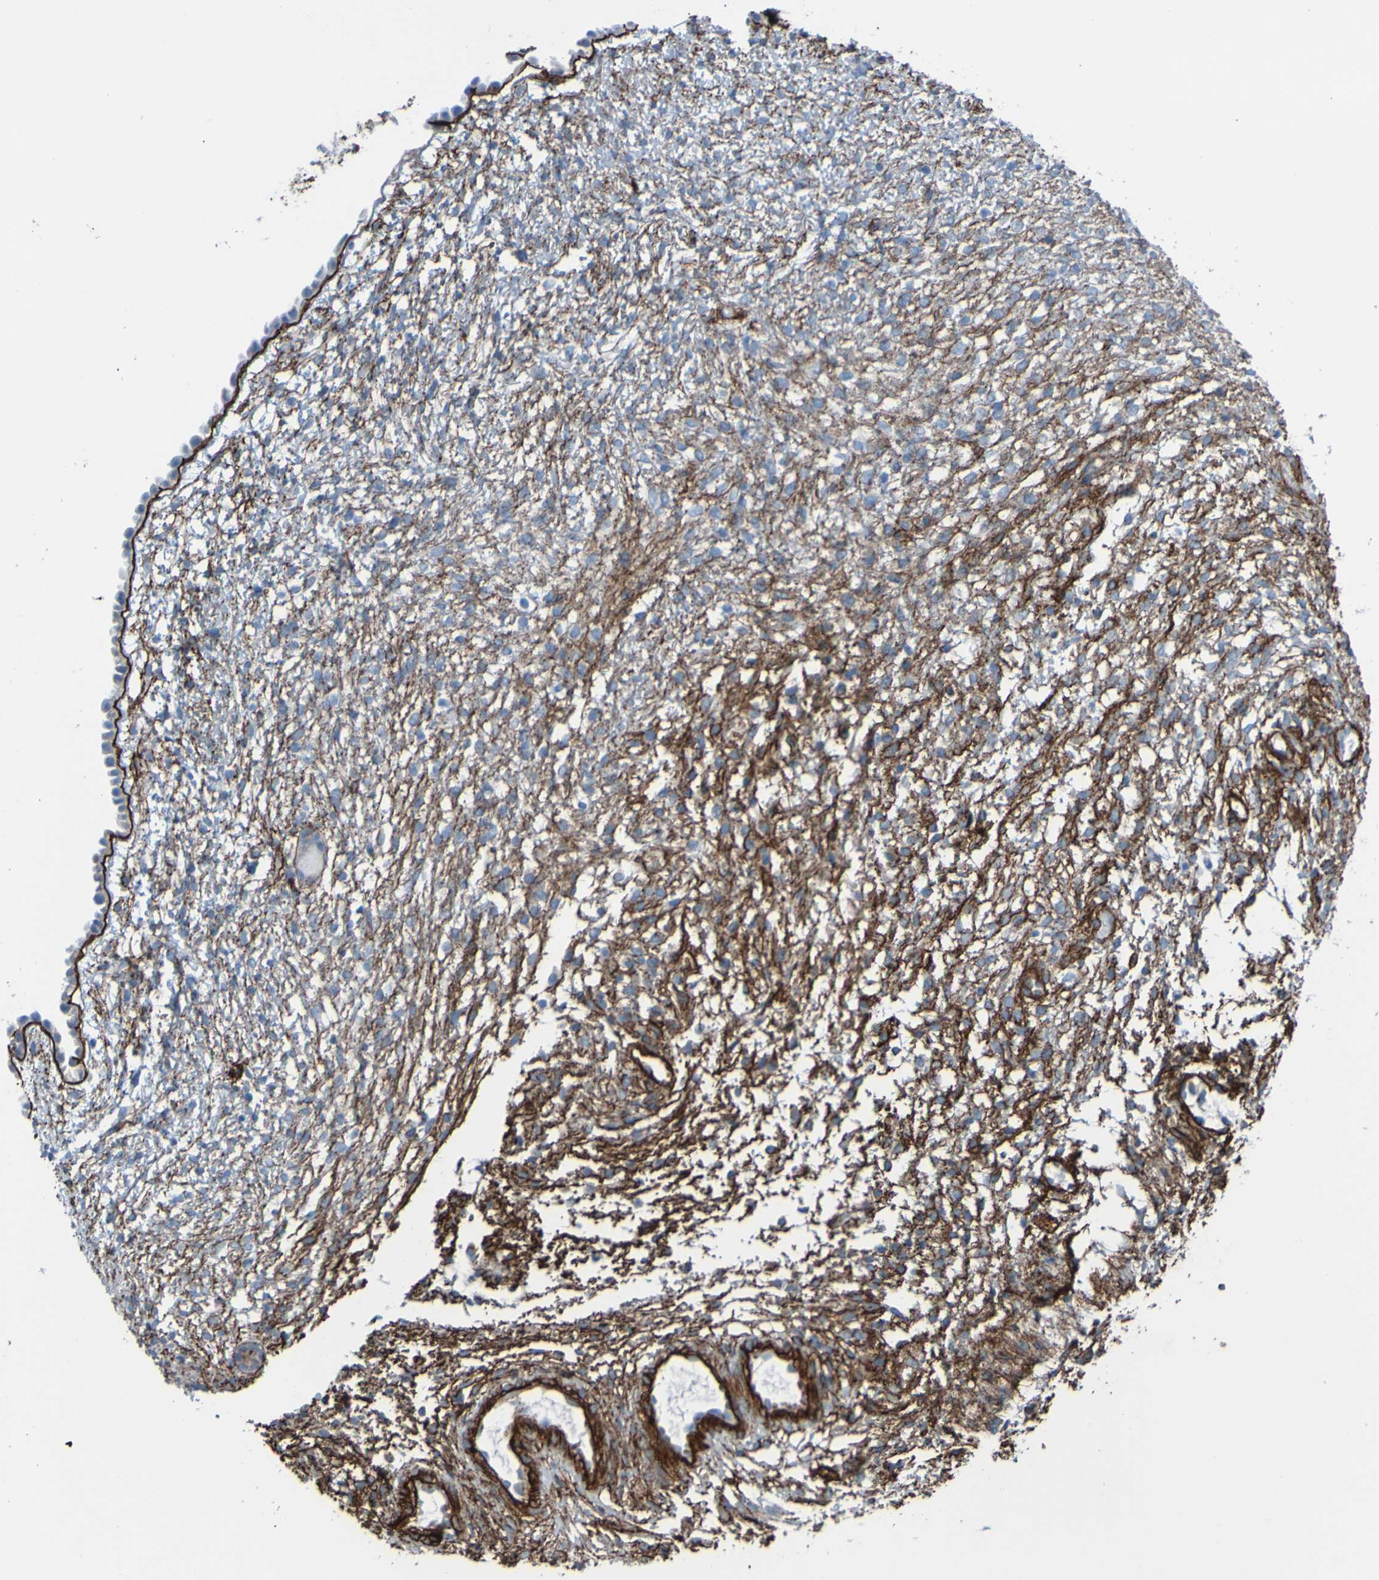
{"staining": {"intensity": "negative", "quantity": "none", "location": "none"}, "tissue": "ovary", "cell_type": "Ovarian stroma cells", "image_type": "normal", "snomed": [{"axis": "morphology", "description": "Normal tissue, NOS"}, {"axis": "morphology", "description": "Cyst, NOS"}, {"axis": "topography", "description": "Ovary"}], "caption": "This is a histopathology image of IHC staining of unremarkable ovary, which shows no positivity in ovarian stroma cells. (DAB (3,3'-diaminobenzidine) immunohistochemistry, high magnification).", "gene": "COL4A2", "patient": {"sex": "female", "age": 18}}